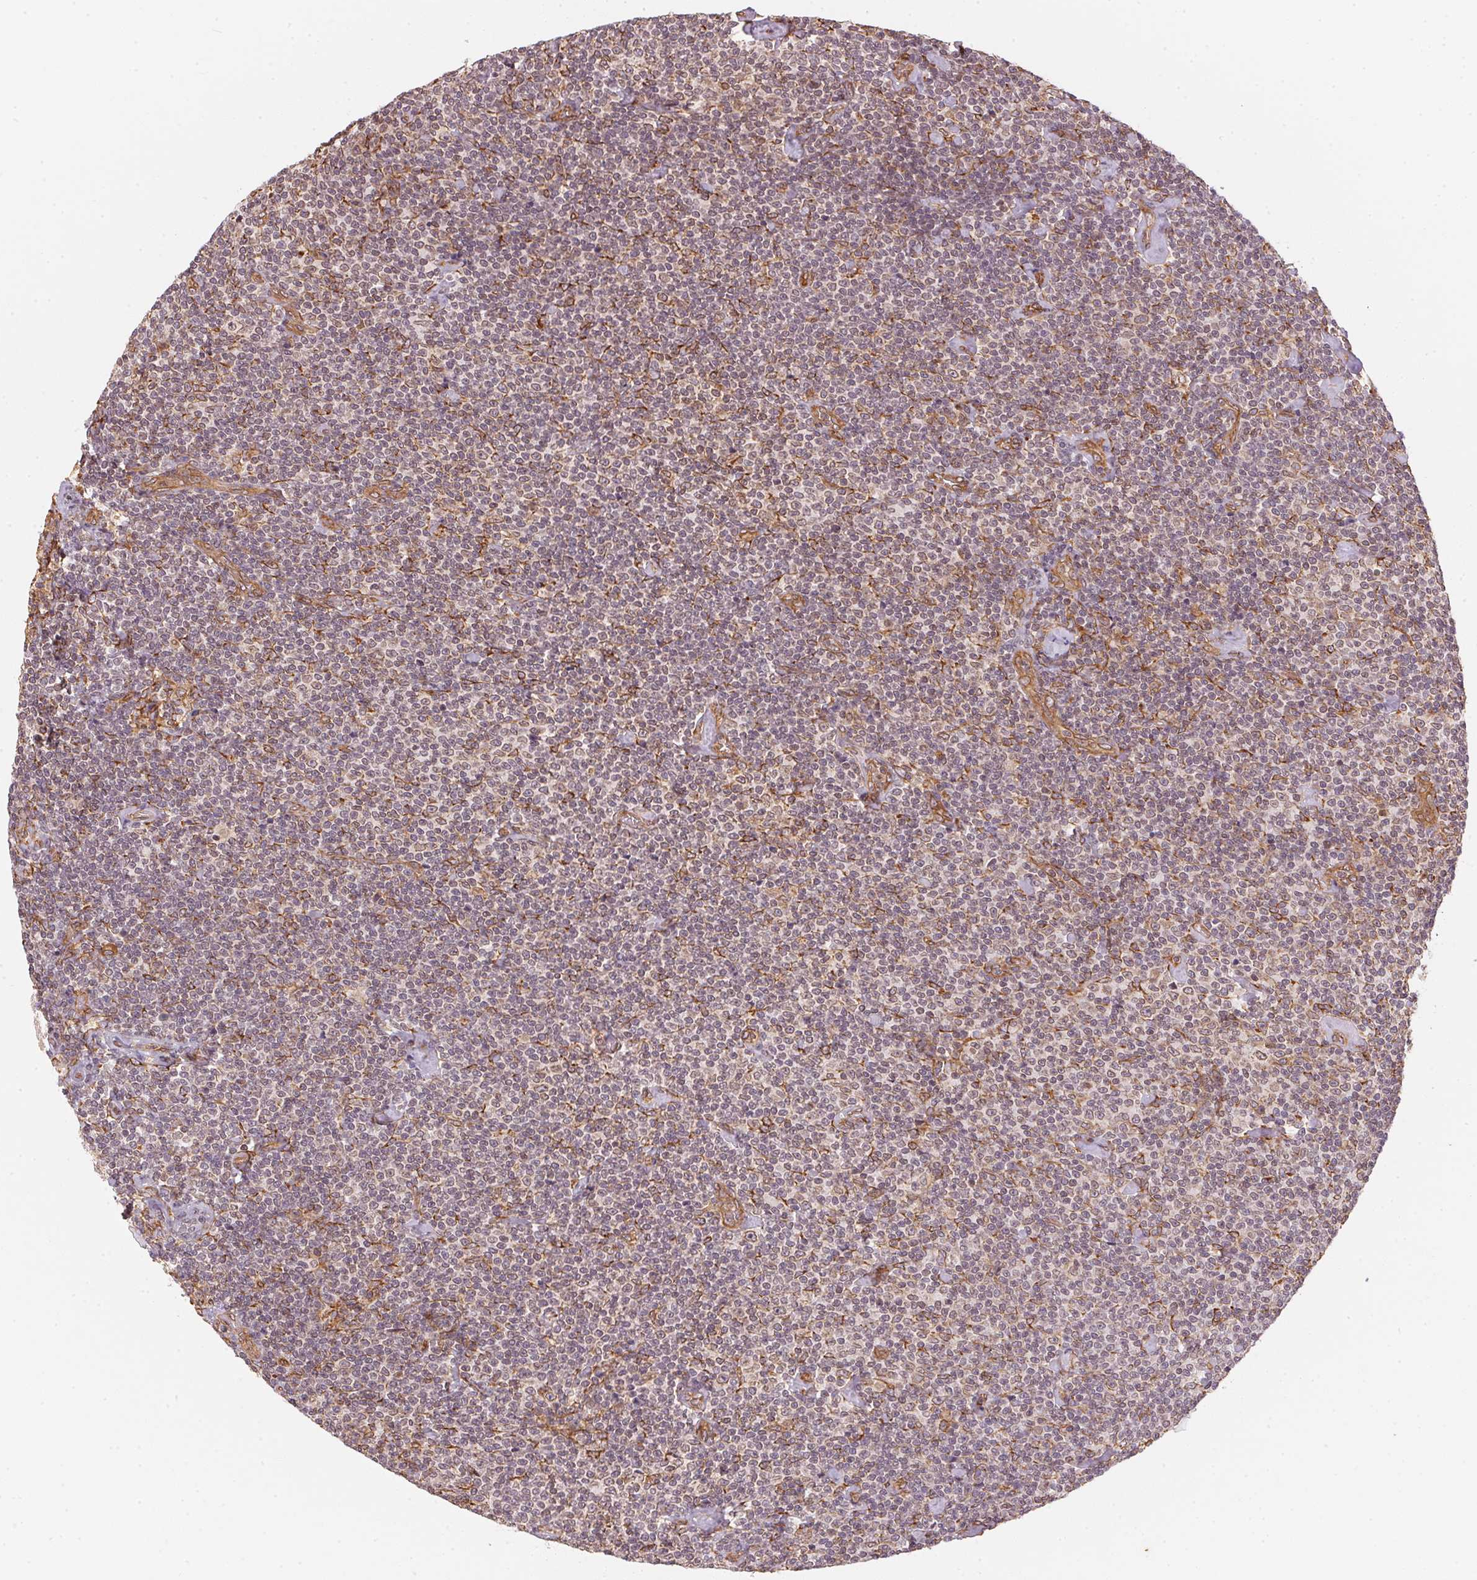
{"staining": {"intensity": "negative", "quantity": "none", "location": "none"}, "tissue": "lymphoma", "cell_type": "Tumor cells", "image_type": "cancer", "snomed": [{"axis": "morphology", "description": "Malignant lymphoma, non-Hodgkin's type, Low grade"}, {"axis": "topography", "description": "Lymph node"}], "caption": "Image shows no significant protein expression in tumor cells of malignant lymphoma, non-Hodgkin's type (low-grade).", "gene": "STRN4", "patient": {"sex": "male", "age": 81}}